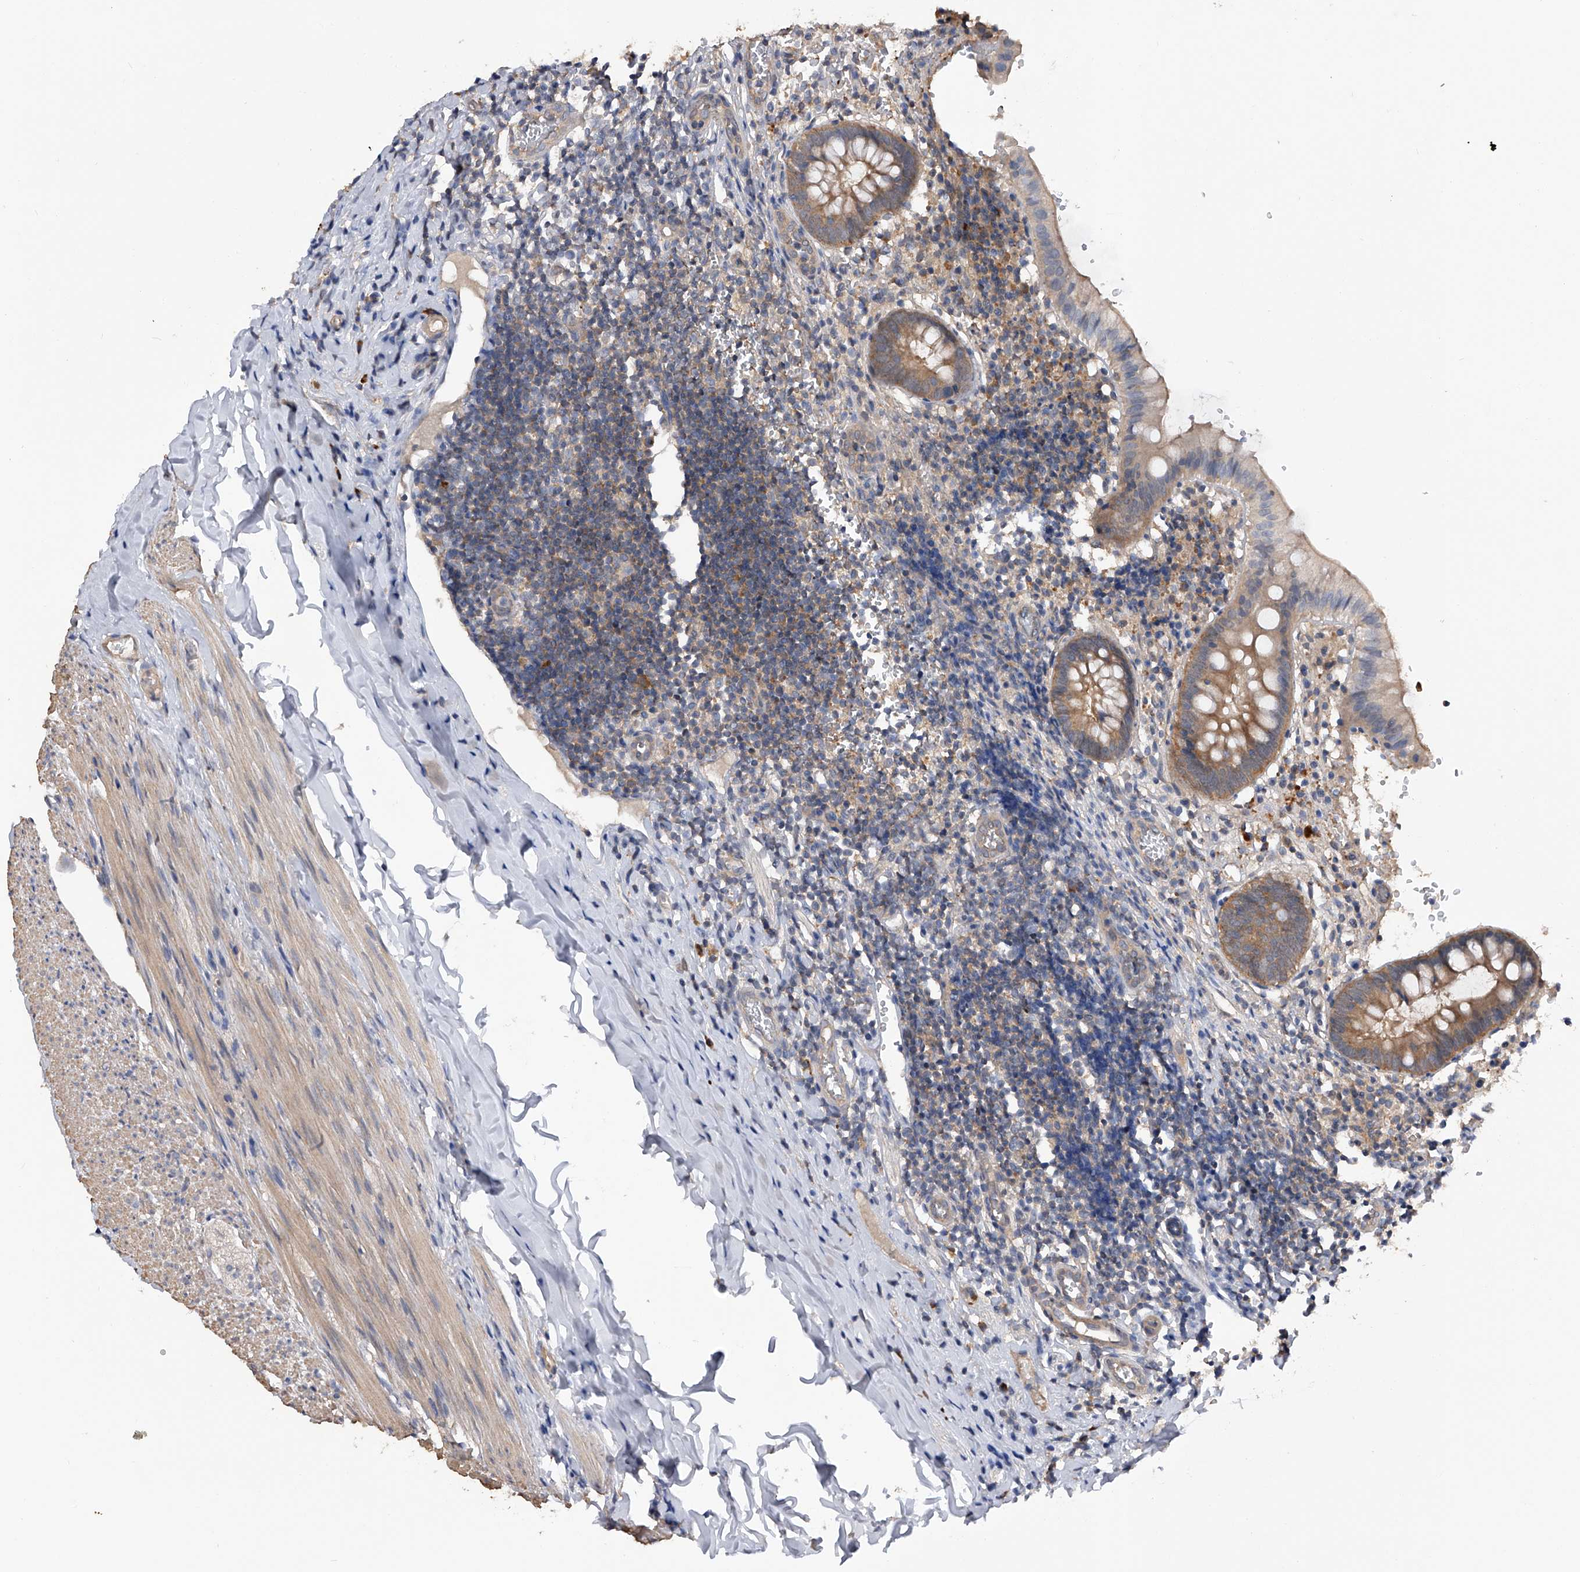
{"staining": {"intensity": "moderate", "quantity": "25%-75%", "location": "cytoplasmic/membranous"}, "tissue": "appendix", "cell_type": "Glandular cells", "image_type": "normal", "snomed": [{"axis": "morphology", "description": "Normal tissue, NOS"}, {"axis": "topography", "description": "Appendix"}], "caption": "Appendix stained with DAB (3,3'-diaminobenzidine) IHC demonstrates medium levels of moderate cytoplasmic/membranous staining in approximately 25%-75% of glandular cells. (DAB (3,3'-diaminobenzidine) IHC, brown staining for protein, blue staining for nuclei).", "gene": "CFAP298", "patient": {"sex": "male", "age": 8}}